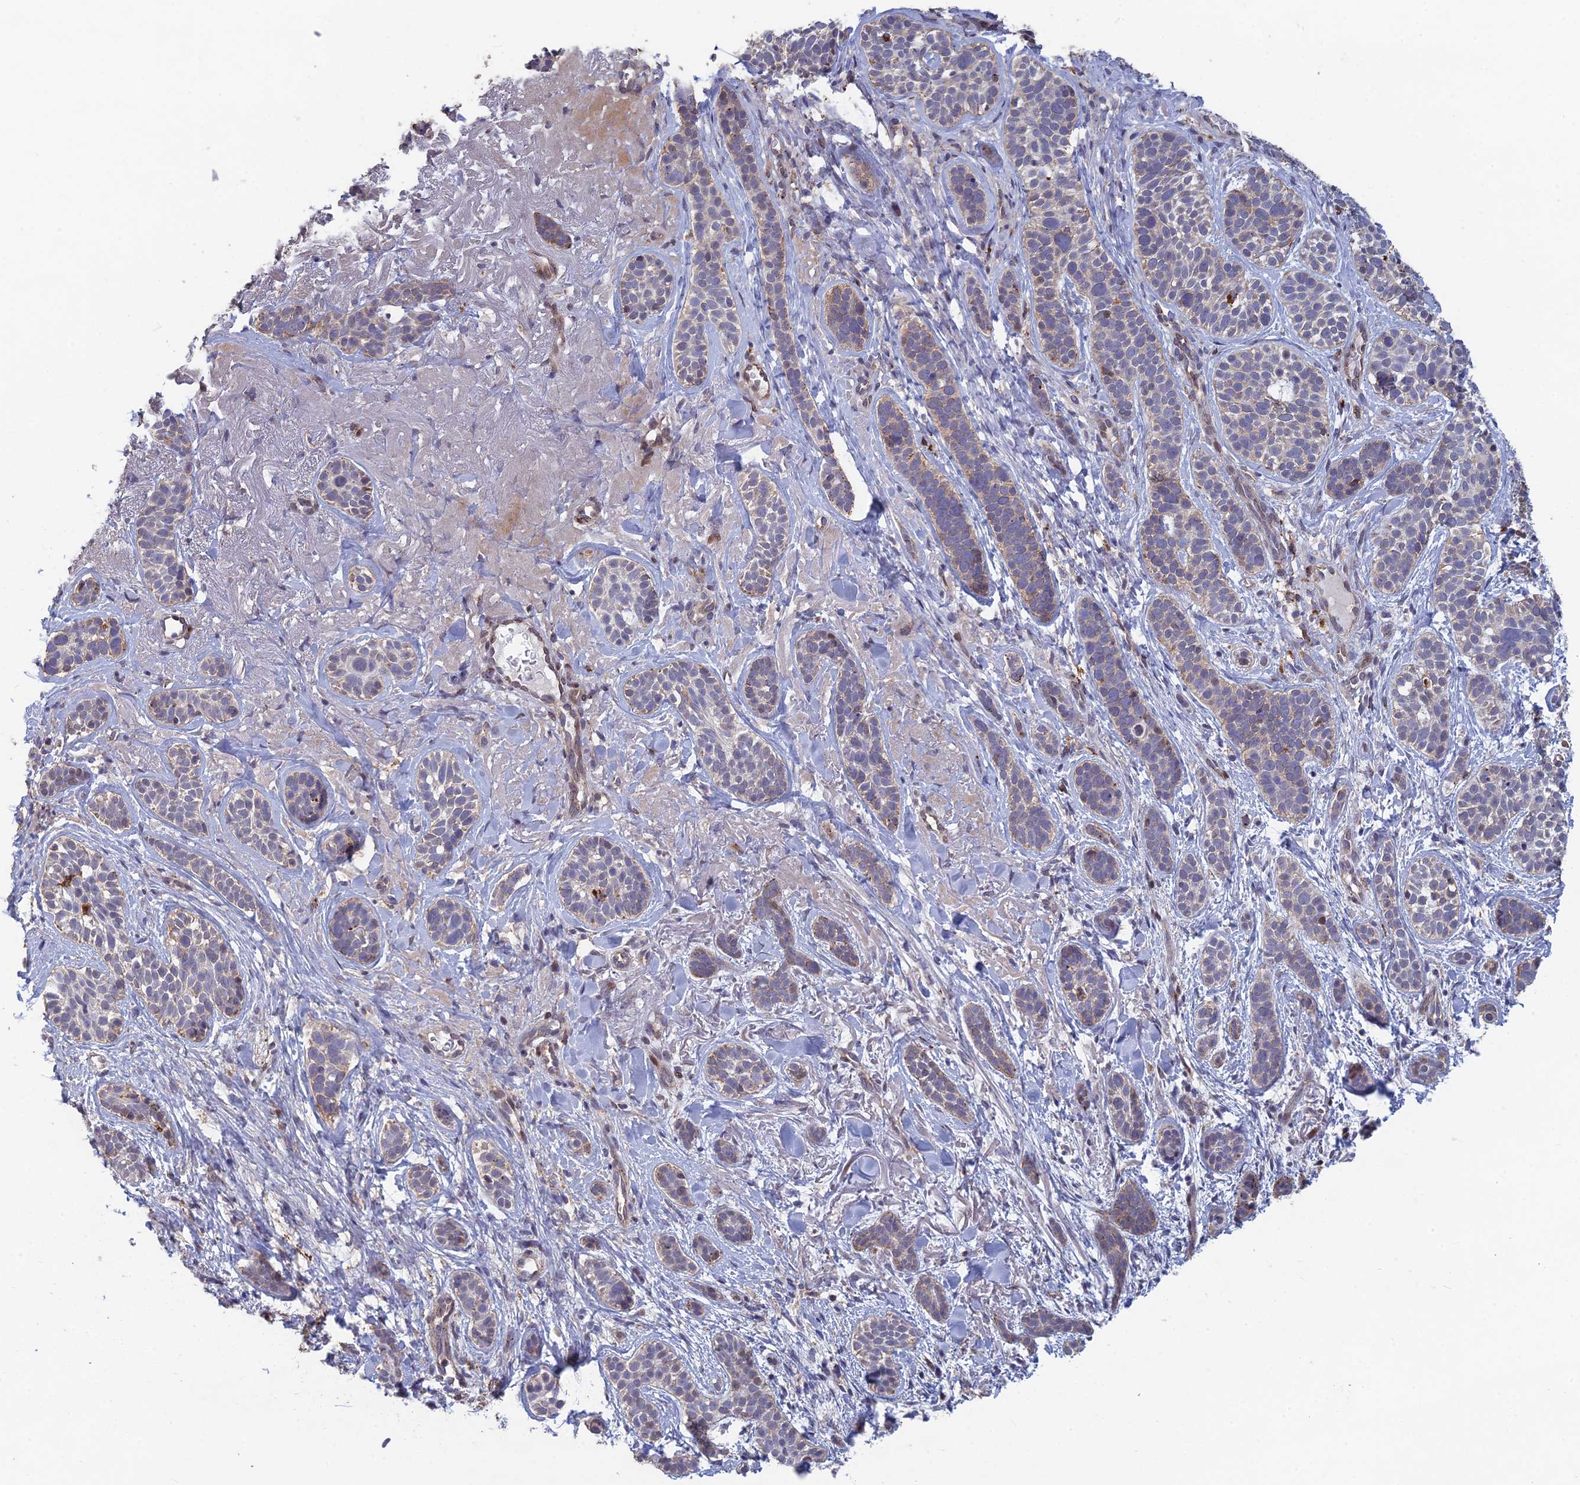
{"staining": {"intensity": "weak", "quantity": "<25%", "location": "cytoplasmic/membranous"}, "tissue": "skin cancer", "cell_type": "Tumor cells", "image_type": "cancer", "snomed": [{"axis": "morphology", "description": "Basal cell carcinoma"}, {"axis": "topography", "description": "Skin"}], "caption": "Tumor cells show no significant expression in skin basal cell carcinoma.", "gene": "FOXS1", "patient": {"sex": "male", "age": 71}}